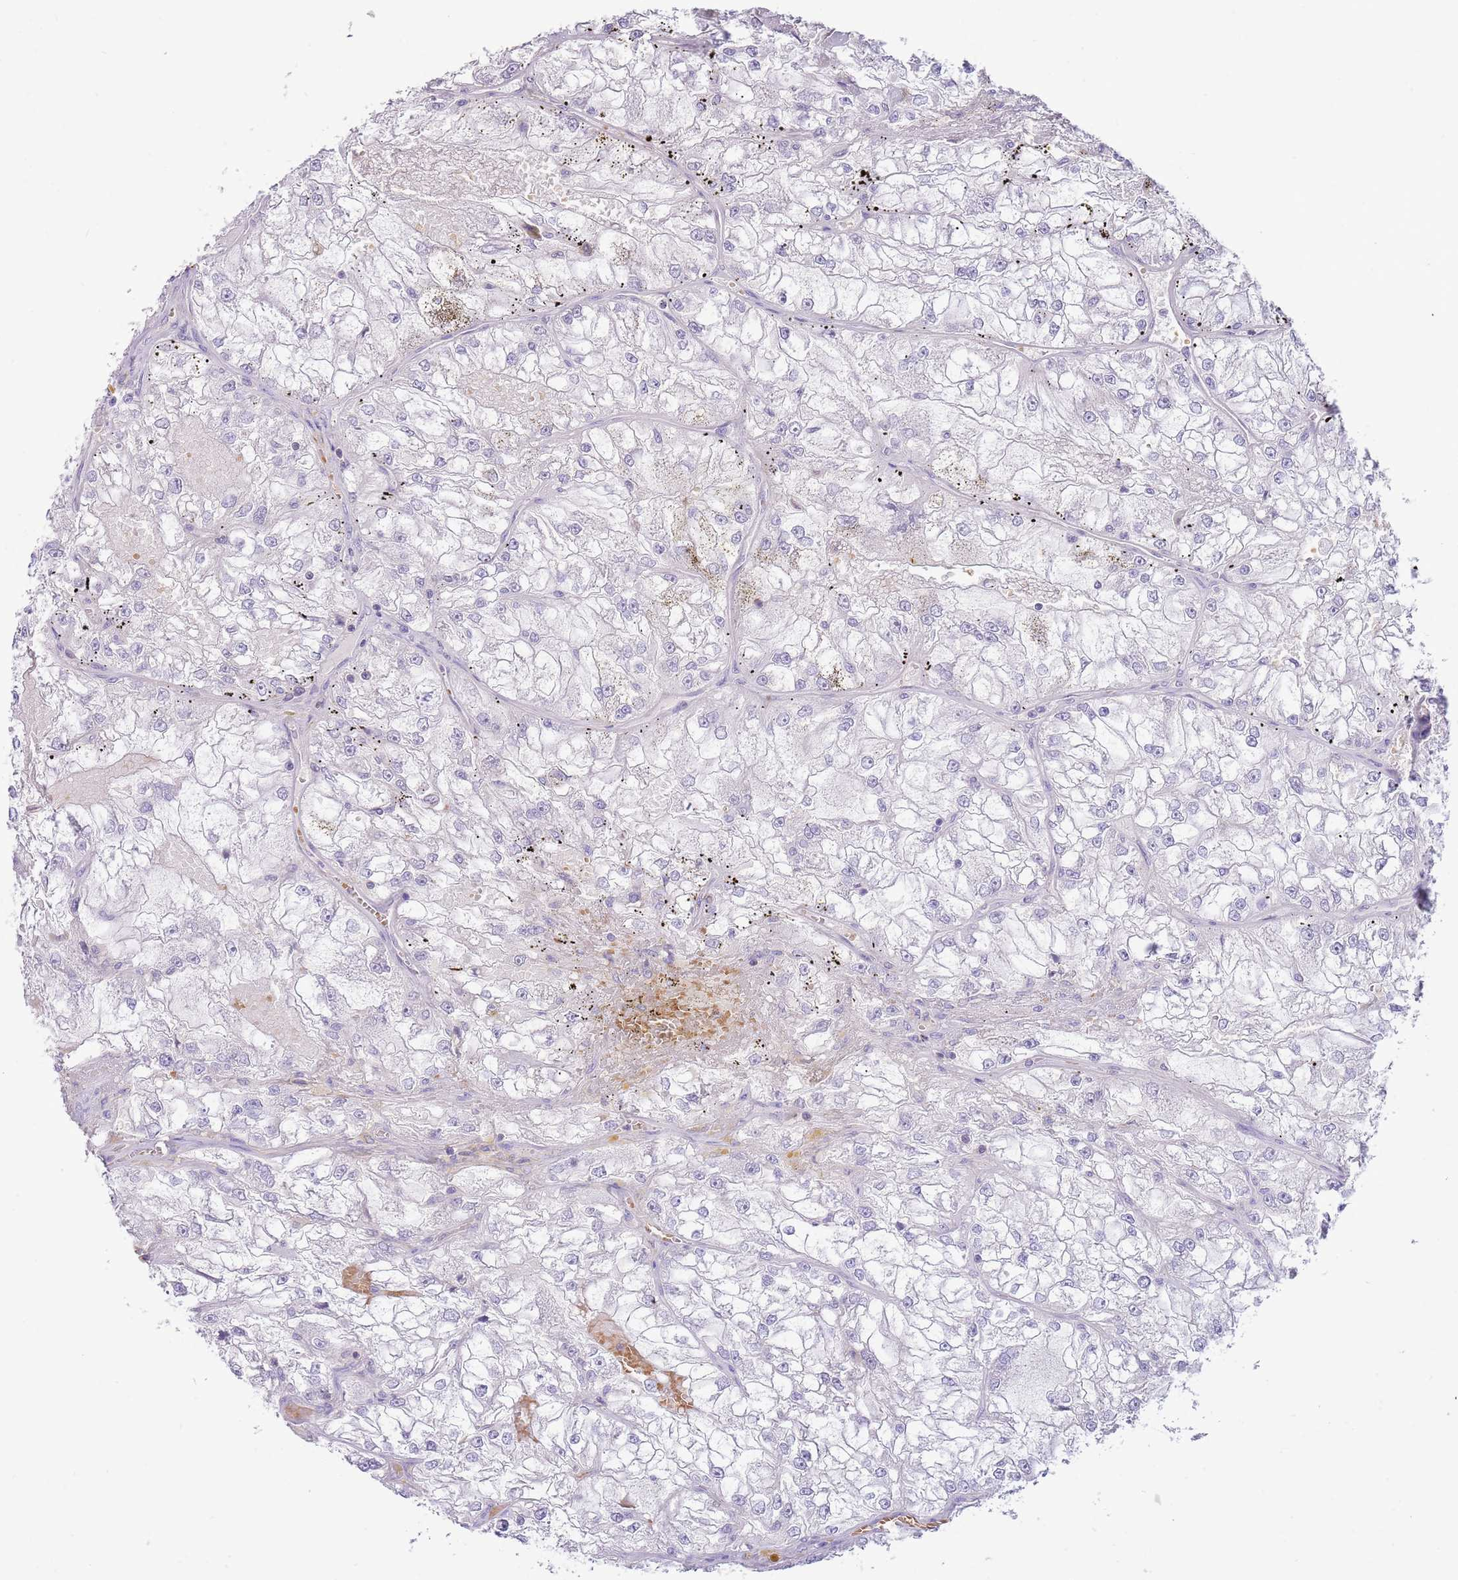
{"staining": {"intensity": "negative", "quantity": "none", "location": "none"}, "tissue": "renal cancer", "cell_type": "Tumor cells", "image_type": "cancer", "snomed": [{"axis": "morphology", "description": "Adenocarcinoma, NOS"}, {"axis": "topography", "description": "Kidney"}], "caption": "This is an immunohistochemistry image of renal adenocarcinoma. There is no staining in tumor cells.", "gene": "OR4Q3", "patient": {"sex": "female", "age": 72}}